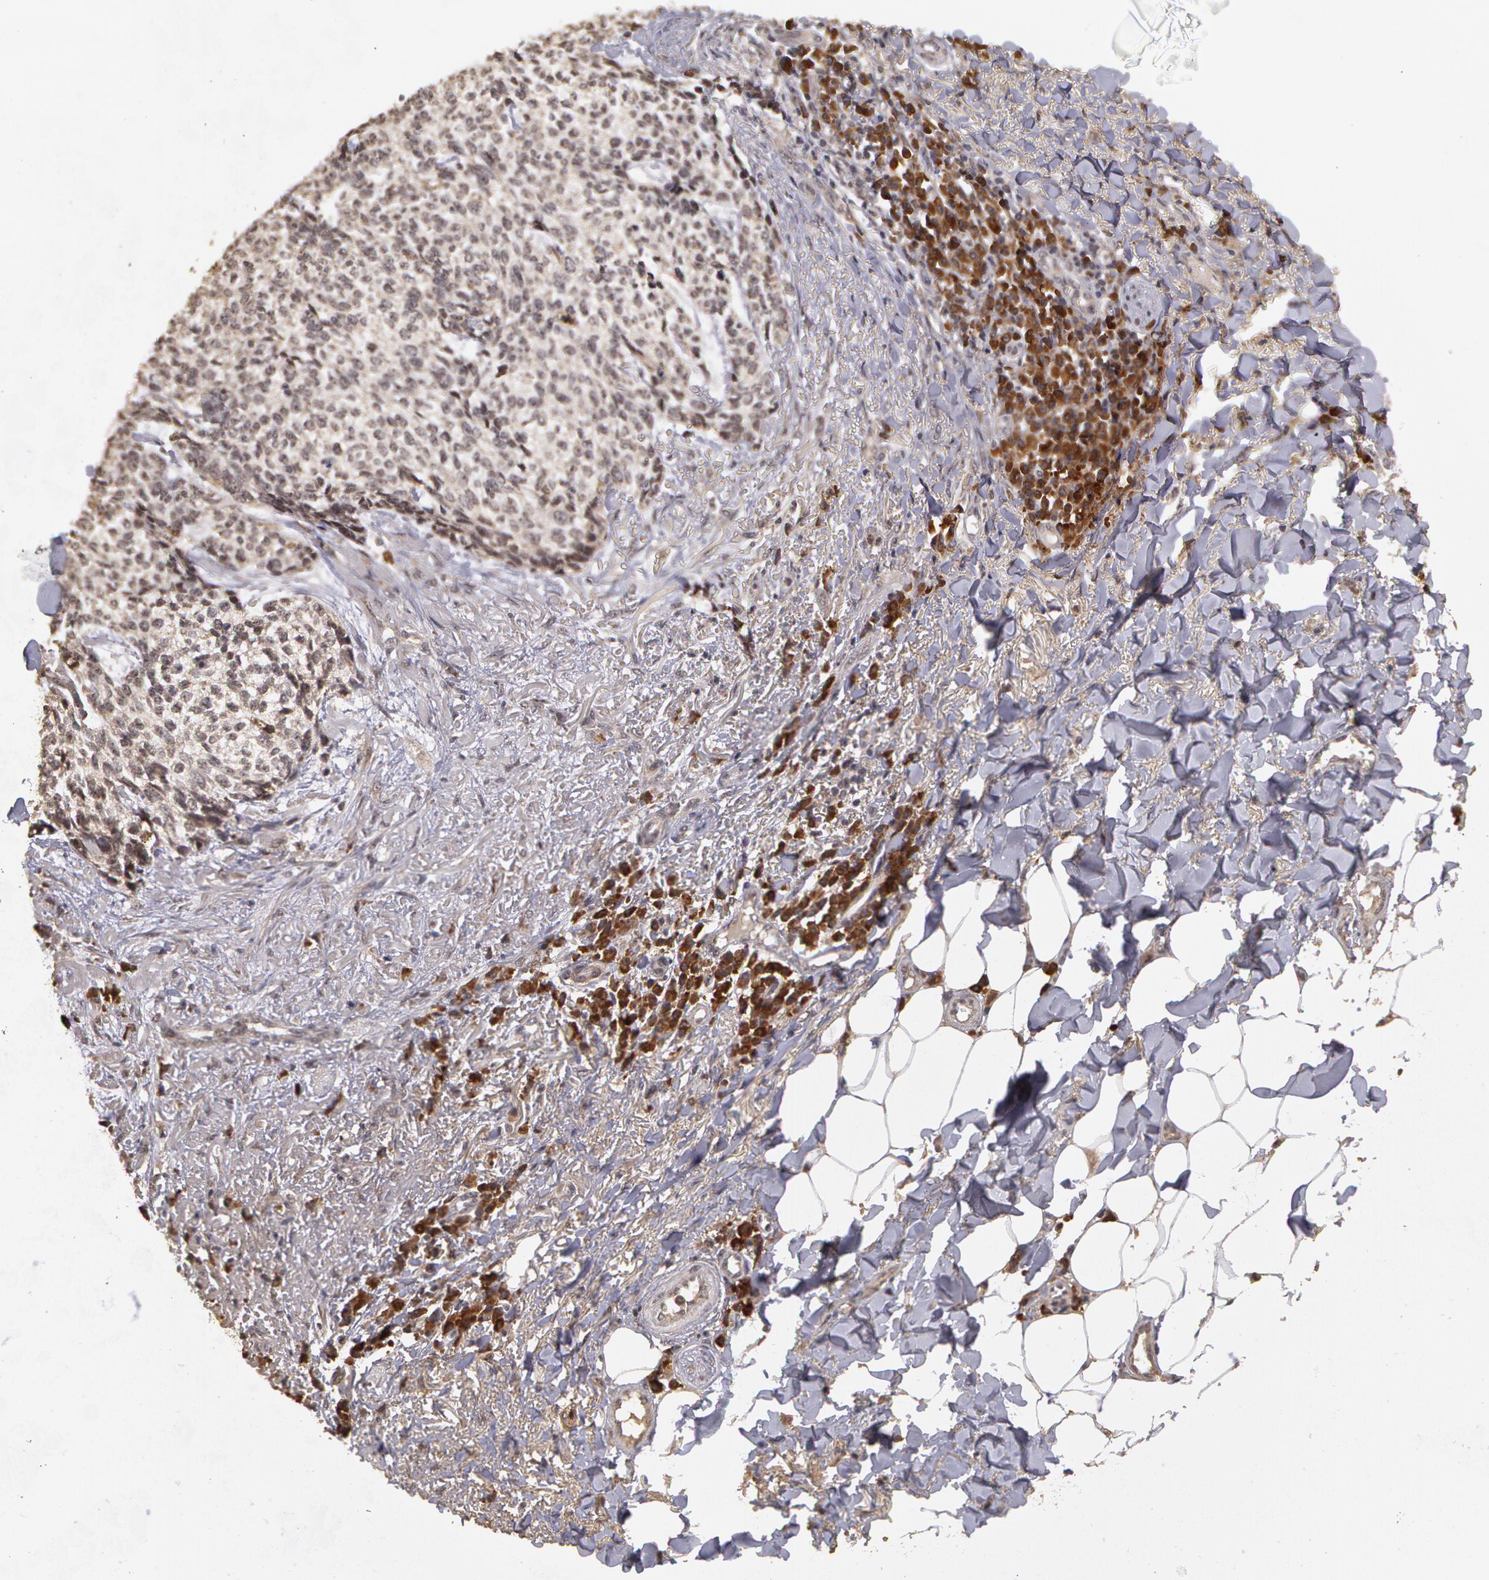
{"staining": {"intensity": "weak", "quantity": ">75%", "location": "cytoplasmic/membranous"}, "tissue": "skin cancer", "cell_type": "Tumor cells", "image_type": "cancer", "snomed": [{"axis": "morphology", "description": "Basal cell carcinoma"}, {"axis": "topography", "description": "Skin"}], "caption": "There is low levels of weak cytoplasmic/membranous expression in tumor cells of skin cancer (basal cell carcinoma), as demonstrated by immunohistochemical staining (brown color).", "gene": "GLIS1", "patient": {"sex": "female", "age": 89}}